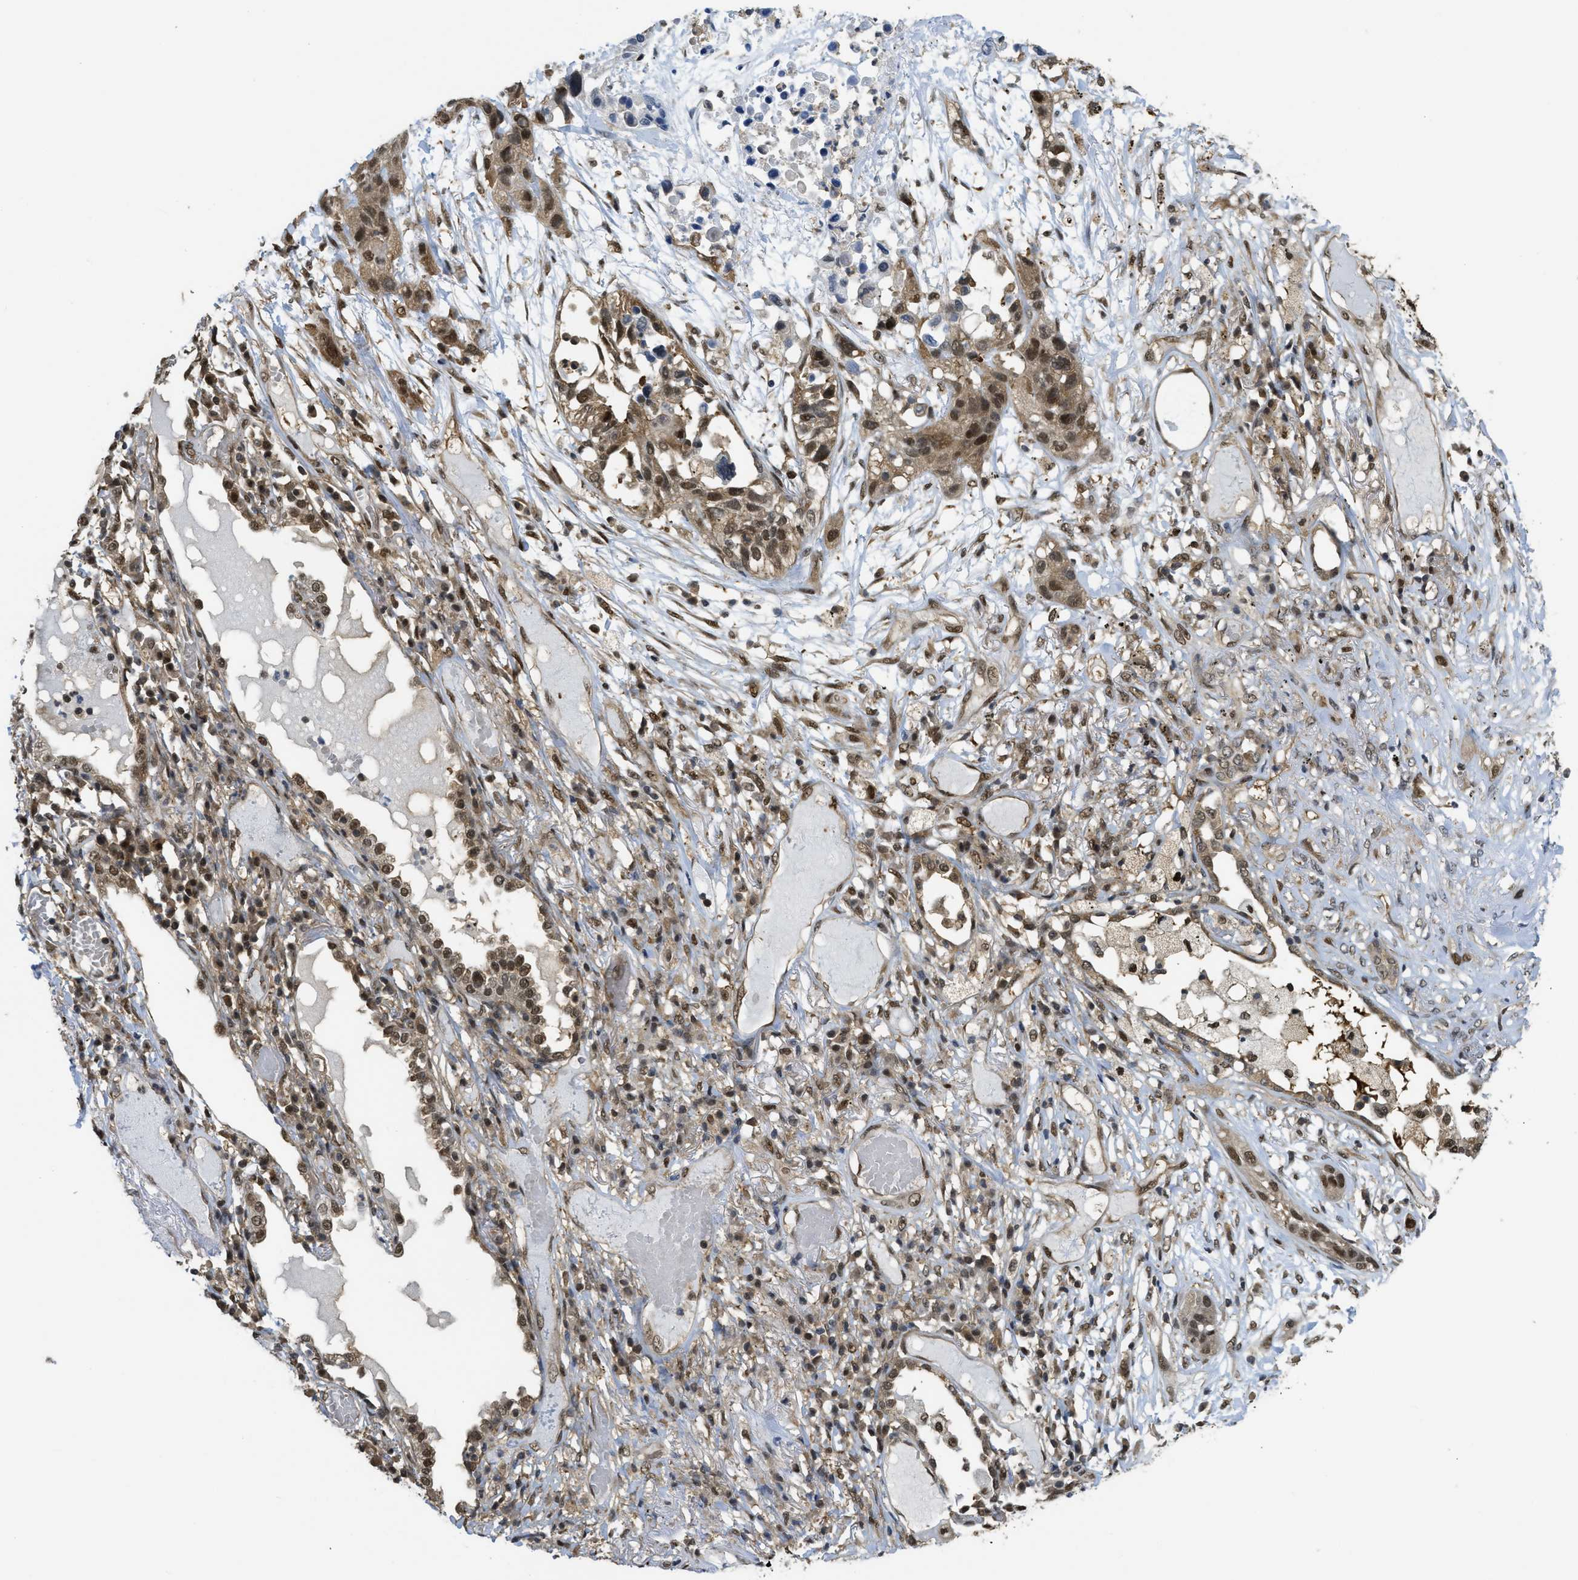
{"staining": {"intensity": "moderate", "quantity": ">75%", "location": "nuclear"}, "tissue": "lung cancer", "cell_type": "Tumor cells", "image_type": "cancer", "snomed": [{"axis": "morphology", "description": "Squamous cell carcinoma, NOS"}, {"axis": "topography", "description": "Lung"}], "caption": "Human lung cancer (squamous cell carcinoma) stained with a protein marker reveals moderate staining in tumor cells.", "gene": "PSMC5", "patient": {"sex": "male", "age": 71}}